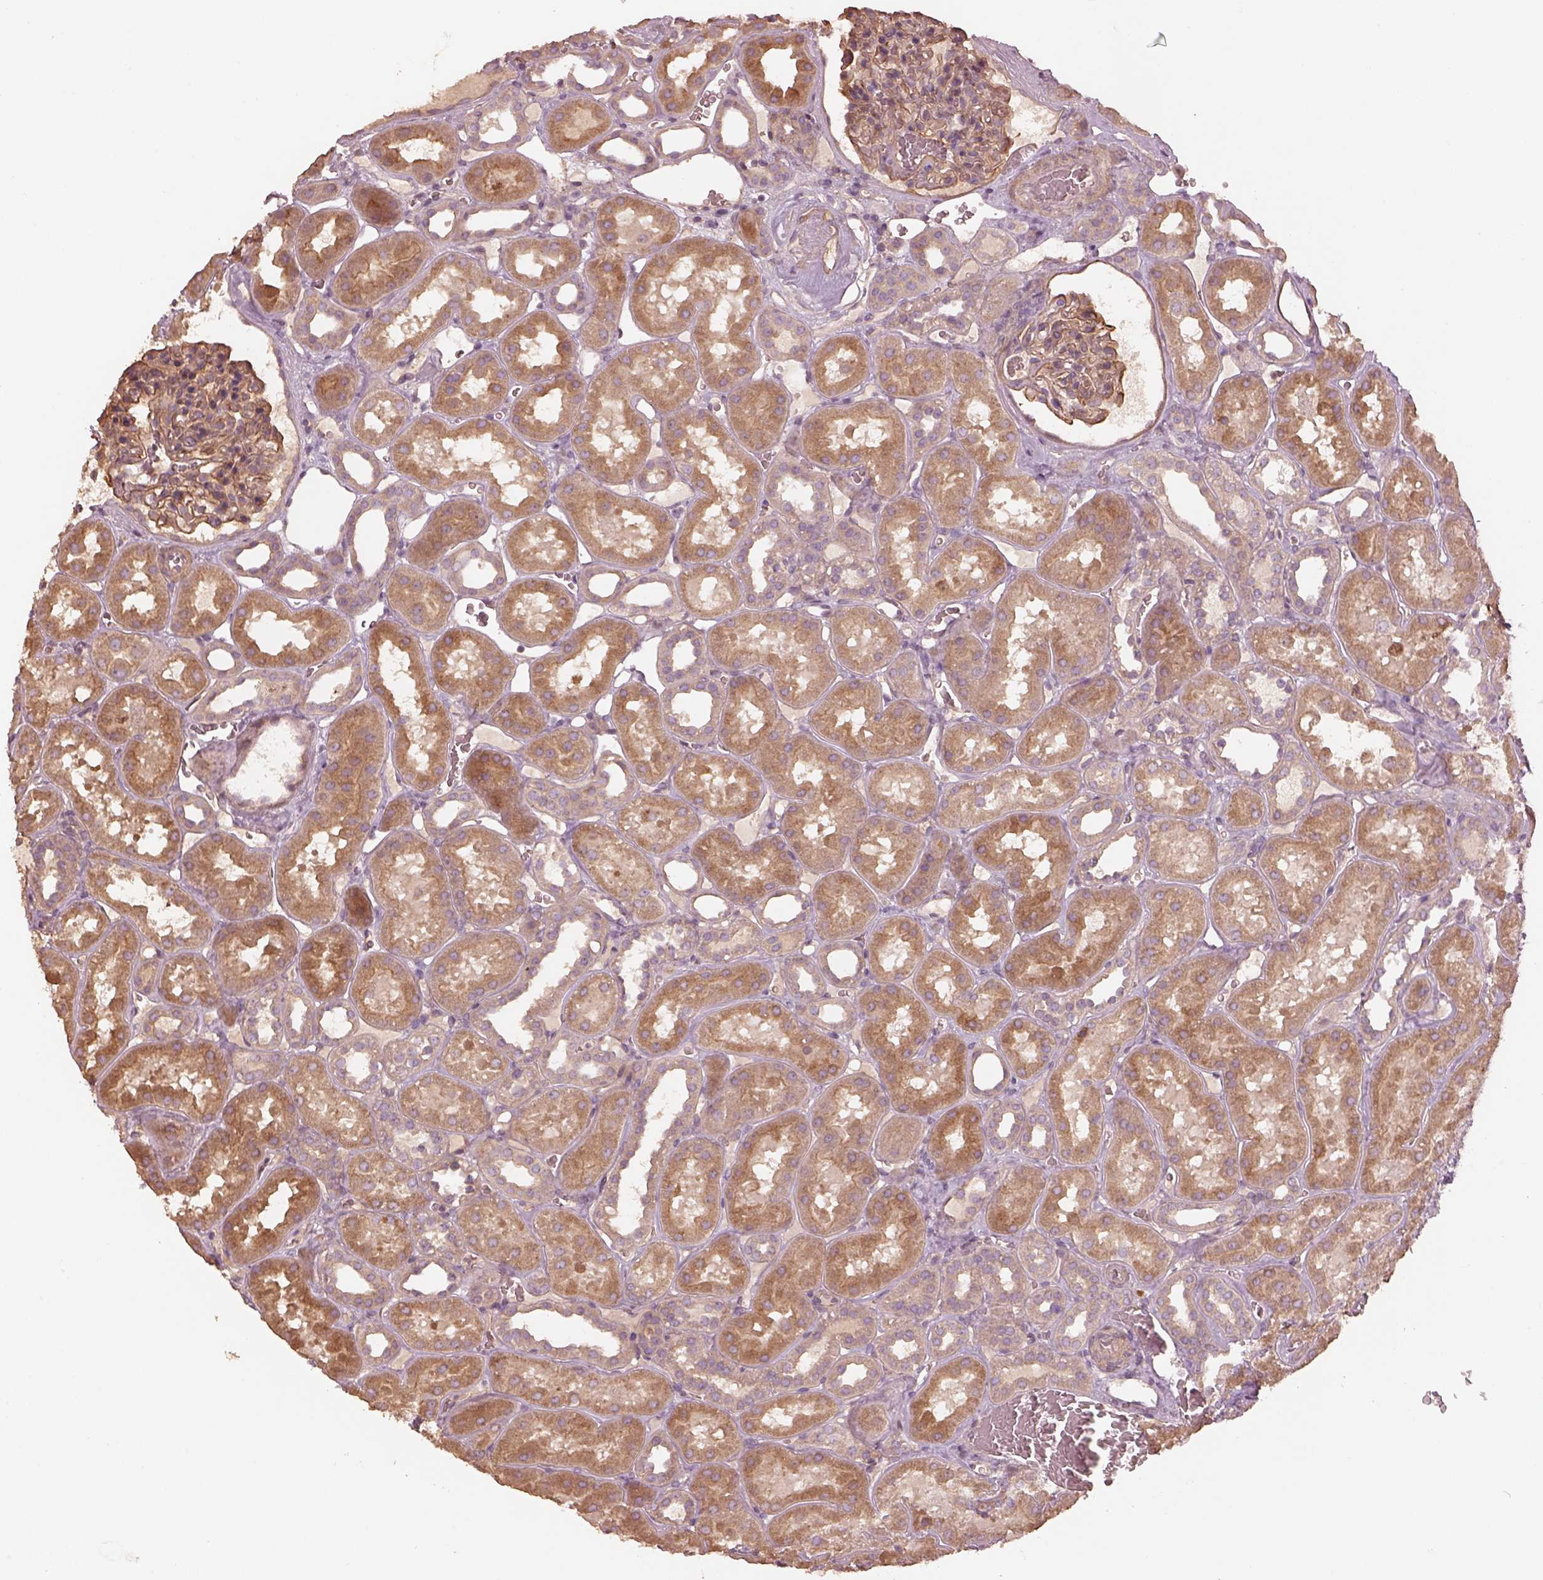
{"staining": {"intensity": "moderate", "quantity": ">75%", "location": "cytoplasmic/membranous"}, "tissue": "kidney", "cell_type": "Cells in glomeruli", "image_type": "normal", "snomed": [{"axis": "morphology", "description": "Normal tissue, NOS"}, {"axis": "topography", "description": "Kidney"}], "caption": "Immunohistochemistry photomicrograph of normal kidney stained for a protein (brown), which displays medium levels of moderate cytoplasmic/membranous expression in approximately >75% of cells in glomeruli.", "gene": "OTOGL", "patient": {"sex": "female", "age": 41}}